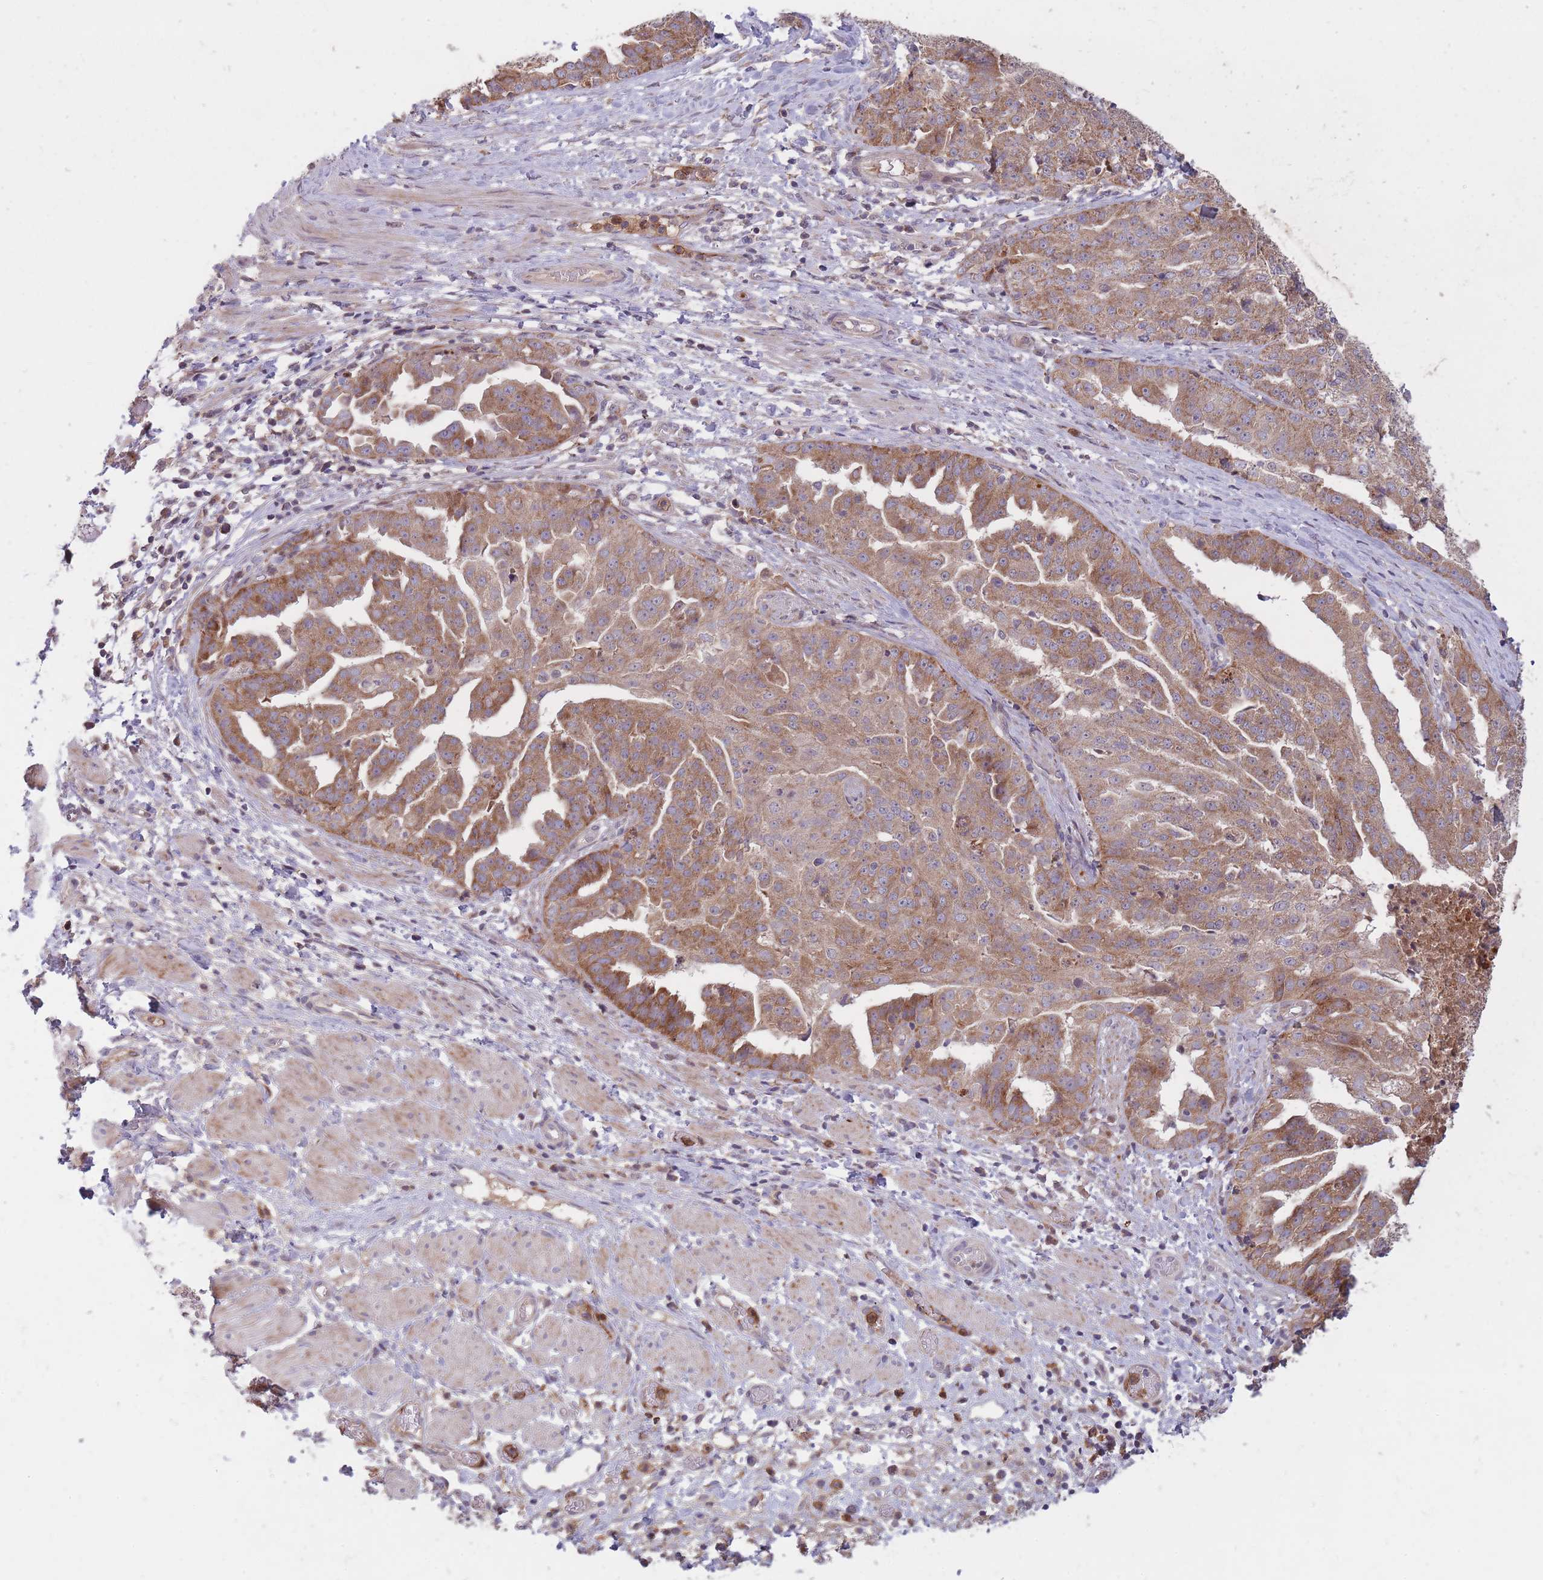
{"staining": {"intensity": "moderate", "quantity": ">75%", "location": "cytoplasmic/membranous"}, "tissue": "ovarian cancer", "cell_type": "Tumor cells", "image_type": "cancer", "snomed": [{"axis": "morphology", "description": "Cystadenocarcinoma, serous, NOS"}, {"axis": "topography", "description": "Ovary"}], "caption": "This is an image of immunohistochemistry (IHC) staining of ovarian serous cystadenocarcinoma, which shows moderate staining in the cytoplasmic/membranous of tumor cells.", "gene": "IGF2BP2", "patient": {"sex": "female", "age": 58}}